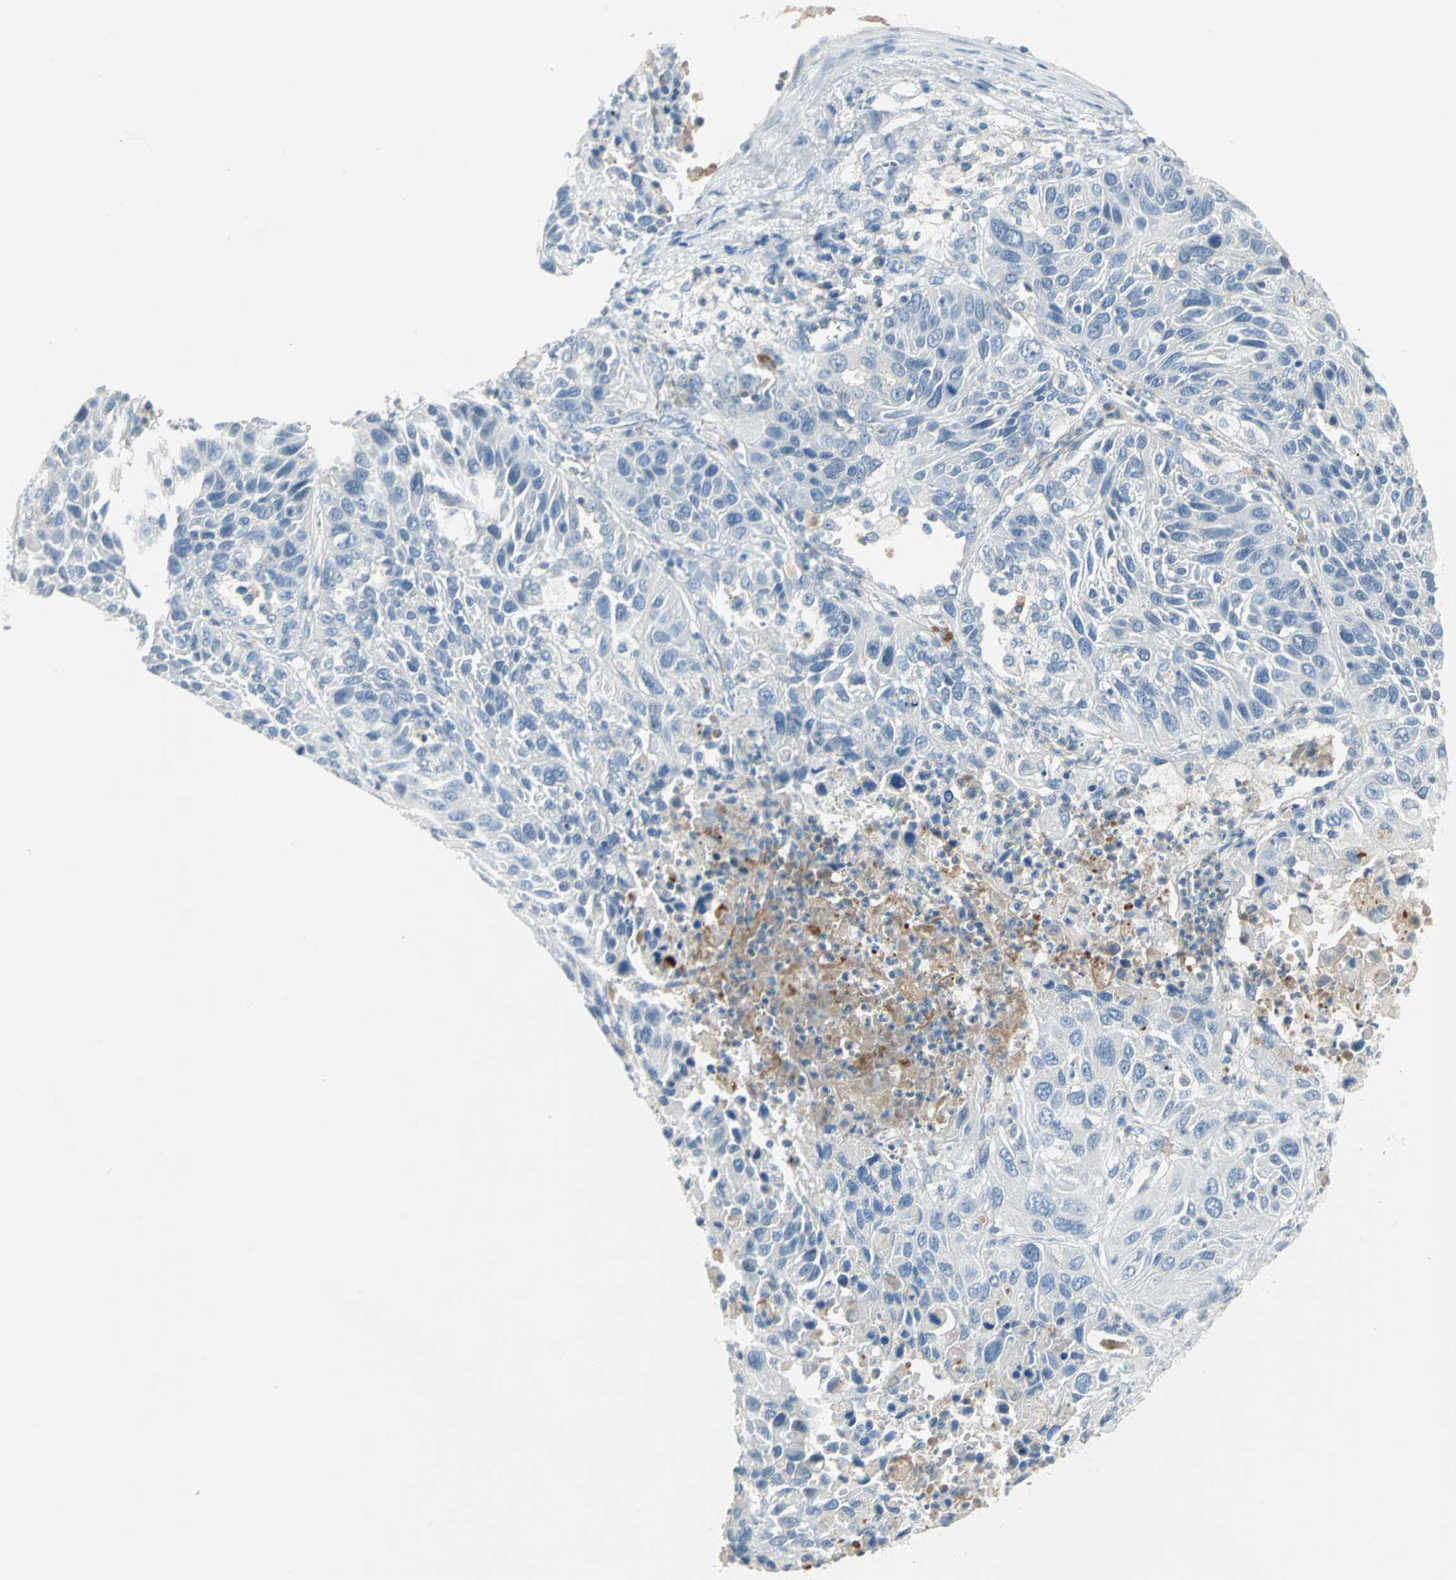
{"staining": {"intensity": "negative", "quantity": "none", "location": "none"}, "tissue": "lung cancer", "cell_type": "Tumor cells", "image_type": "cancer", "snomed": [{"axis": "morphology", "description": "Squamous cell carcinoma, NOS"}, {"axis": "topography", "description": "Lung"}], "caption": "The image shows no staining of tumor cells in squamous cell carcinoma (lung).", "gene": "ZIC1", "patient": {"sex": "female", "age": 76}}